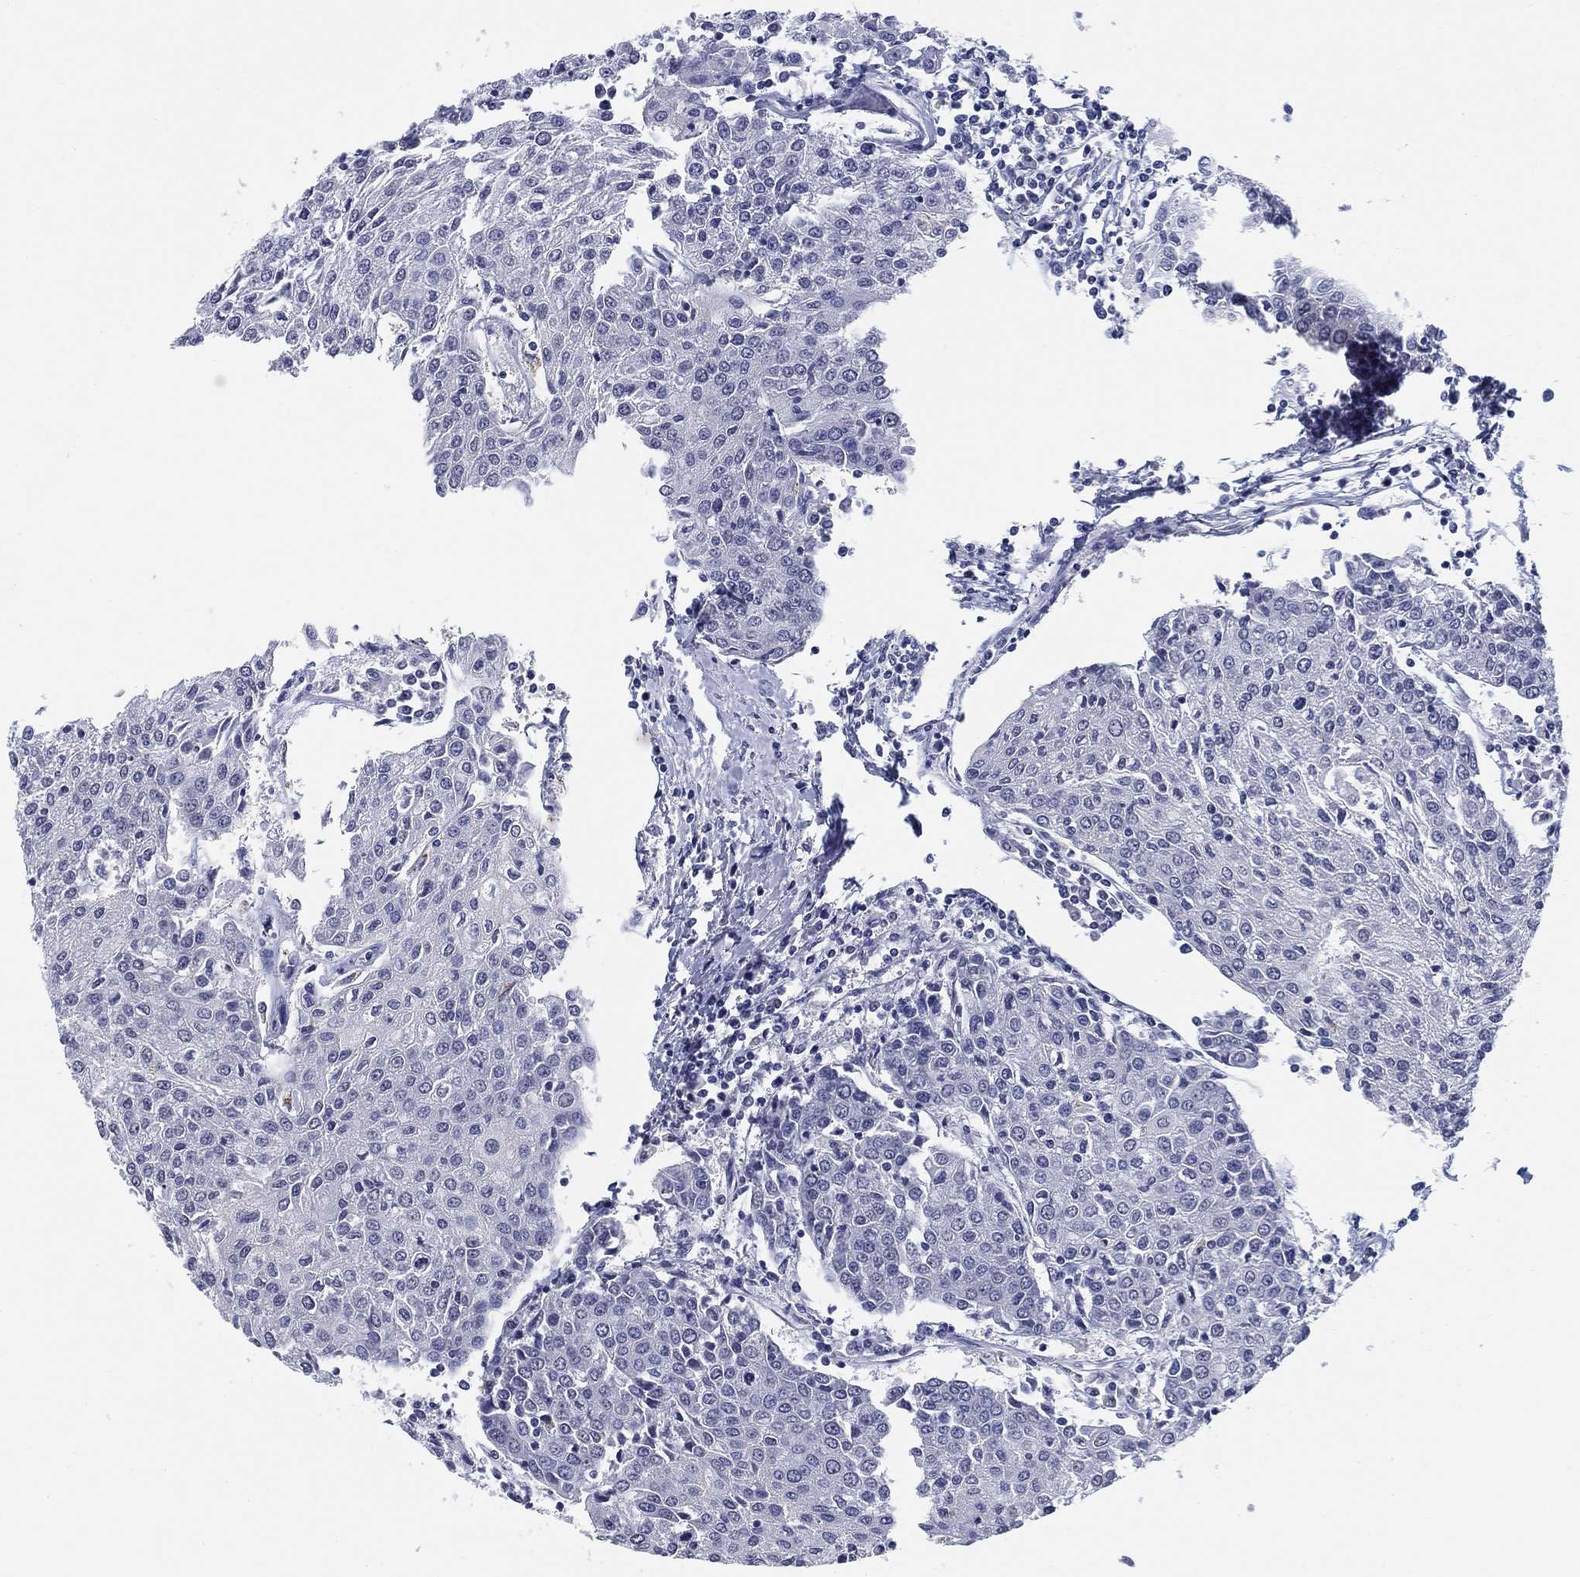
{"staining": {"intensity": "negative", "quantity": "none", "location": "none"}, "tissue": "urothelial cancer", "cell_type": "Tumor cells", "image_type": "cancer", "snomed": [{"axis": "morphology", "description": "Urothelial carcinoma, High grade"}, {"axis": "topography", "description": "Urinary bladder"}], "caption": "Immunohistochemistry (IHC) of urothelial cancer shows no staining in tumor cells. (DAB (3,3'-diaminobenzidine) IHC, high magnification).", "gene": "OTUB2", "patient": {"sex": "female", "age": 85}}